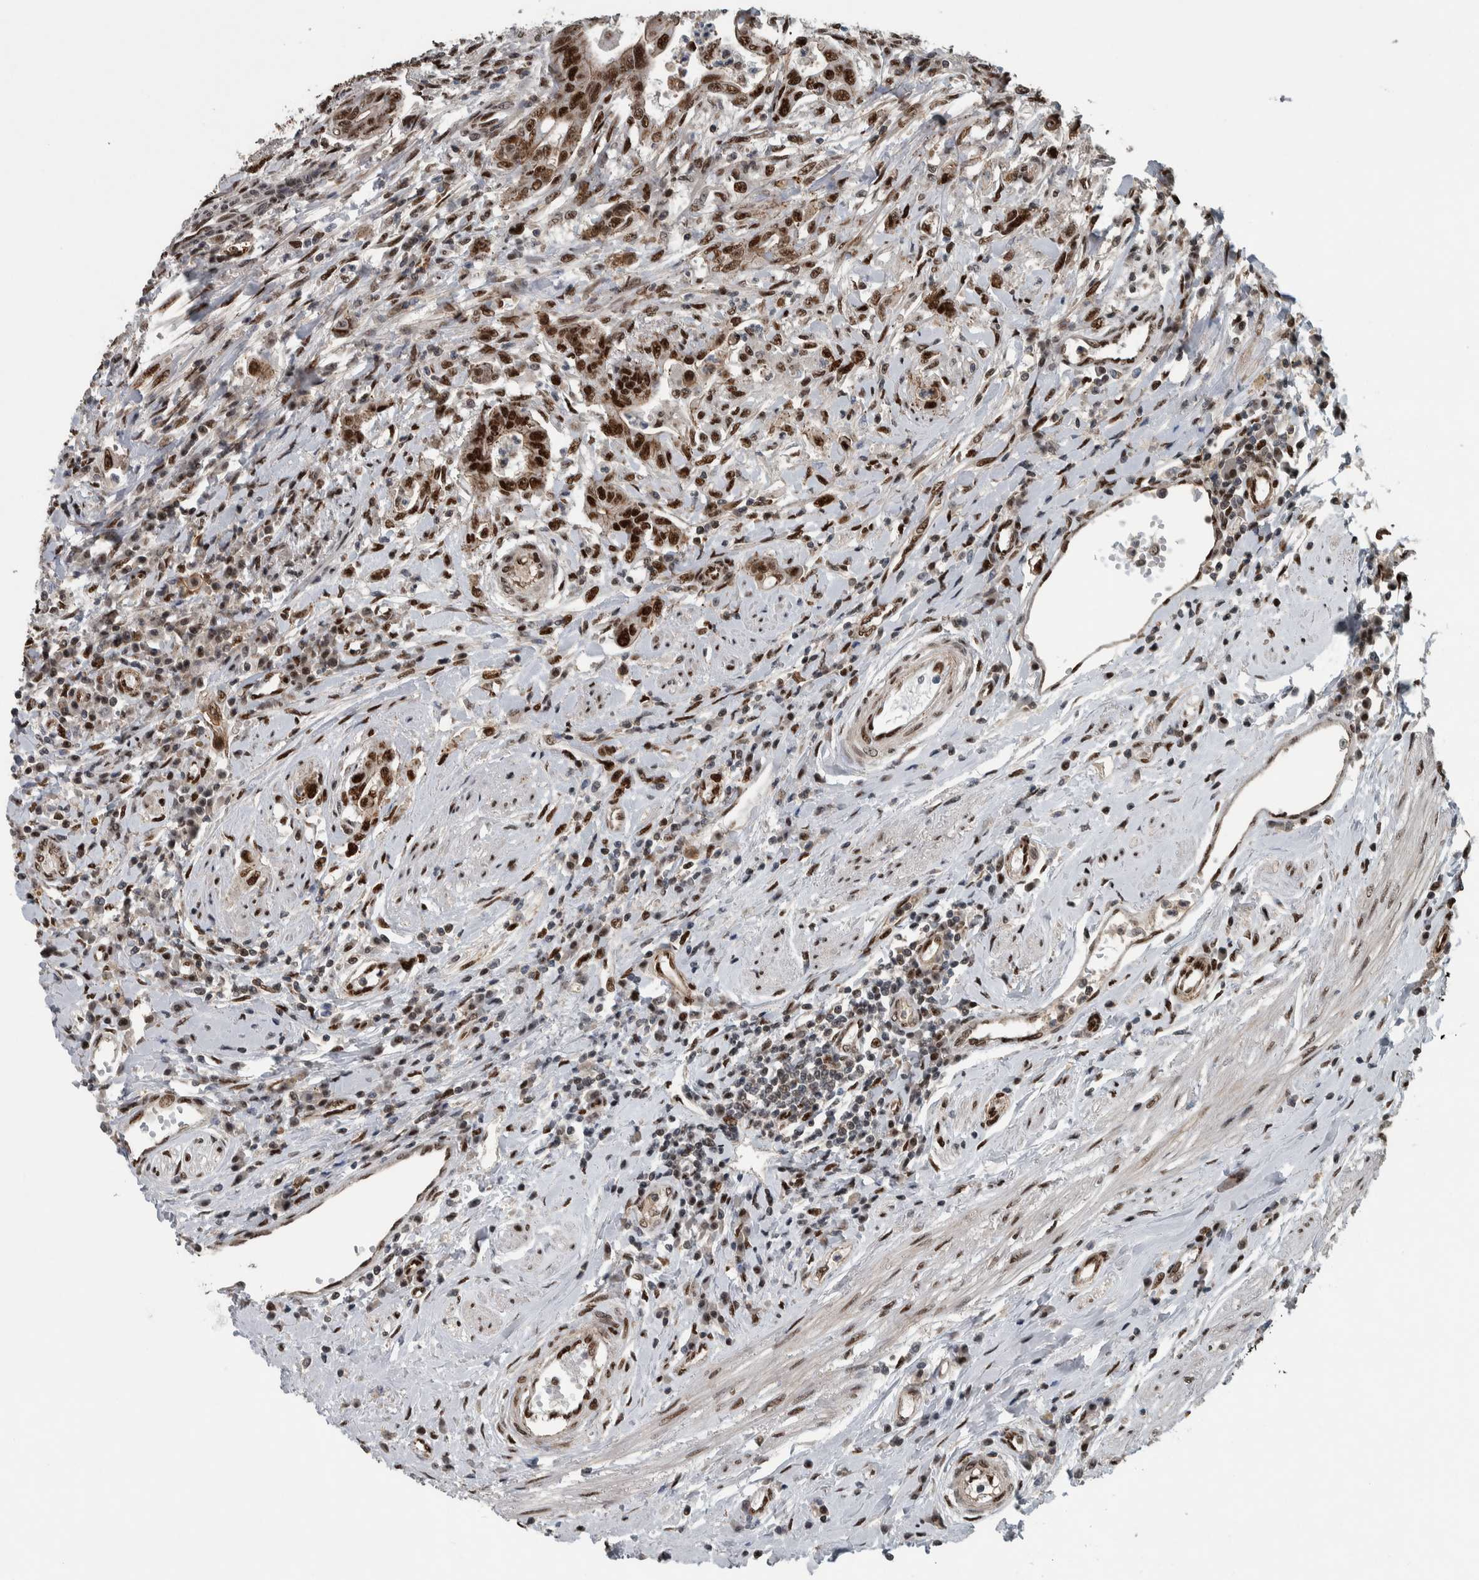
{"staining": {"intensity": "strong", "quantity": ">75%", "location": "nuclear"}, "tissue": "colorectal cancer", "cell_type": "Tumor cells", "image_type": "cancer", "snomed": [{"axis": "morphology", "description": "Adenoma, NOS"}, {"axis": "morphology", "description": "Adenocarcinoma, NOS"}, {"axis": "topography", "description": "Colon"}], "caption": "Immunohistochemical staining of human colorectal adenoma shows strong nuclear protein positivity in about >75% of tumor cells.", "gene": "FAM135B", "patient": {"sex": "male", "age": 79}}